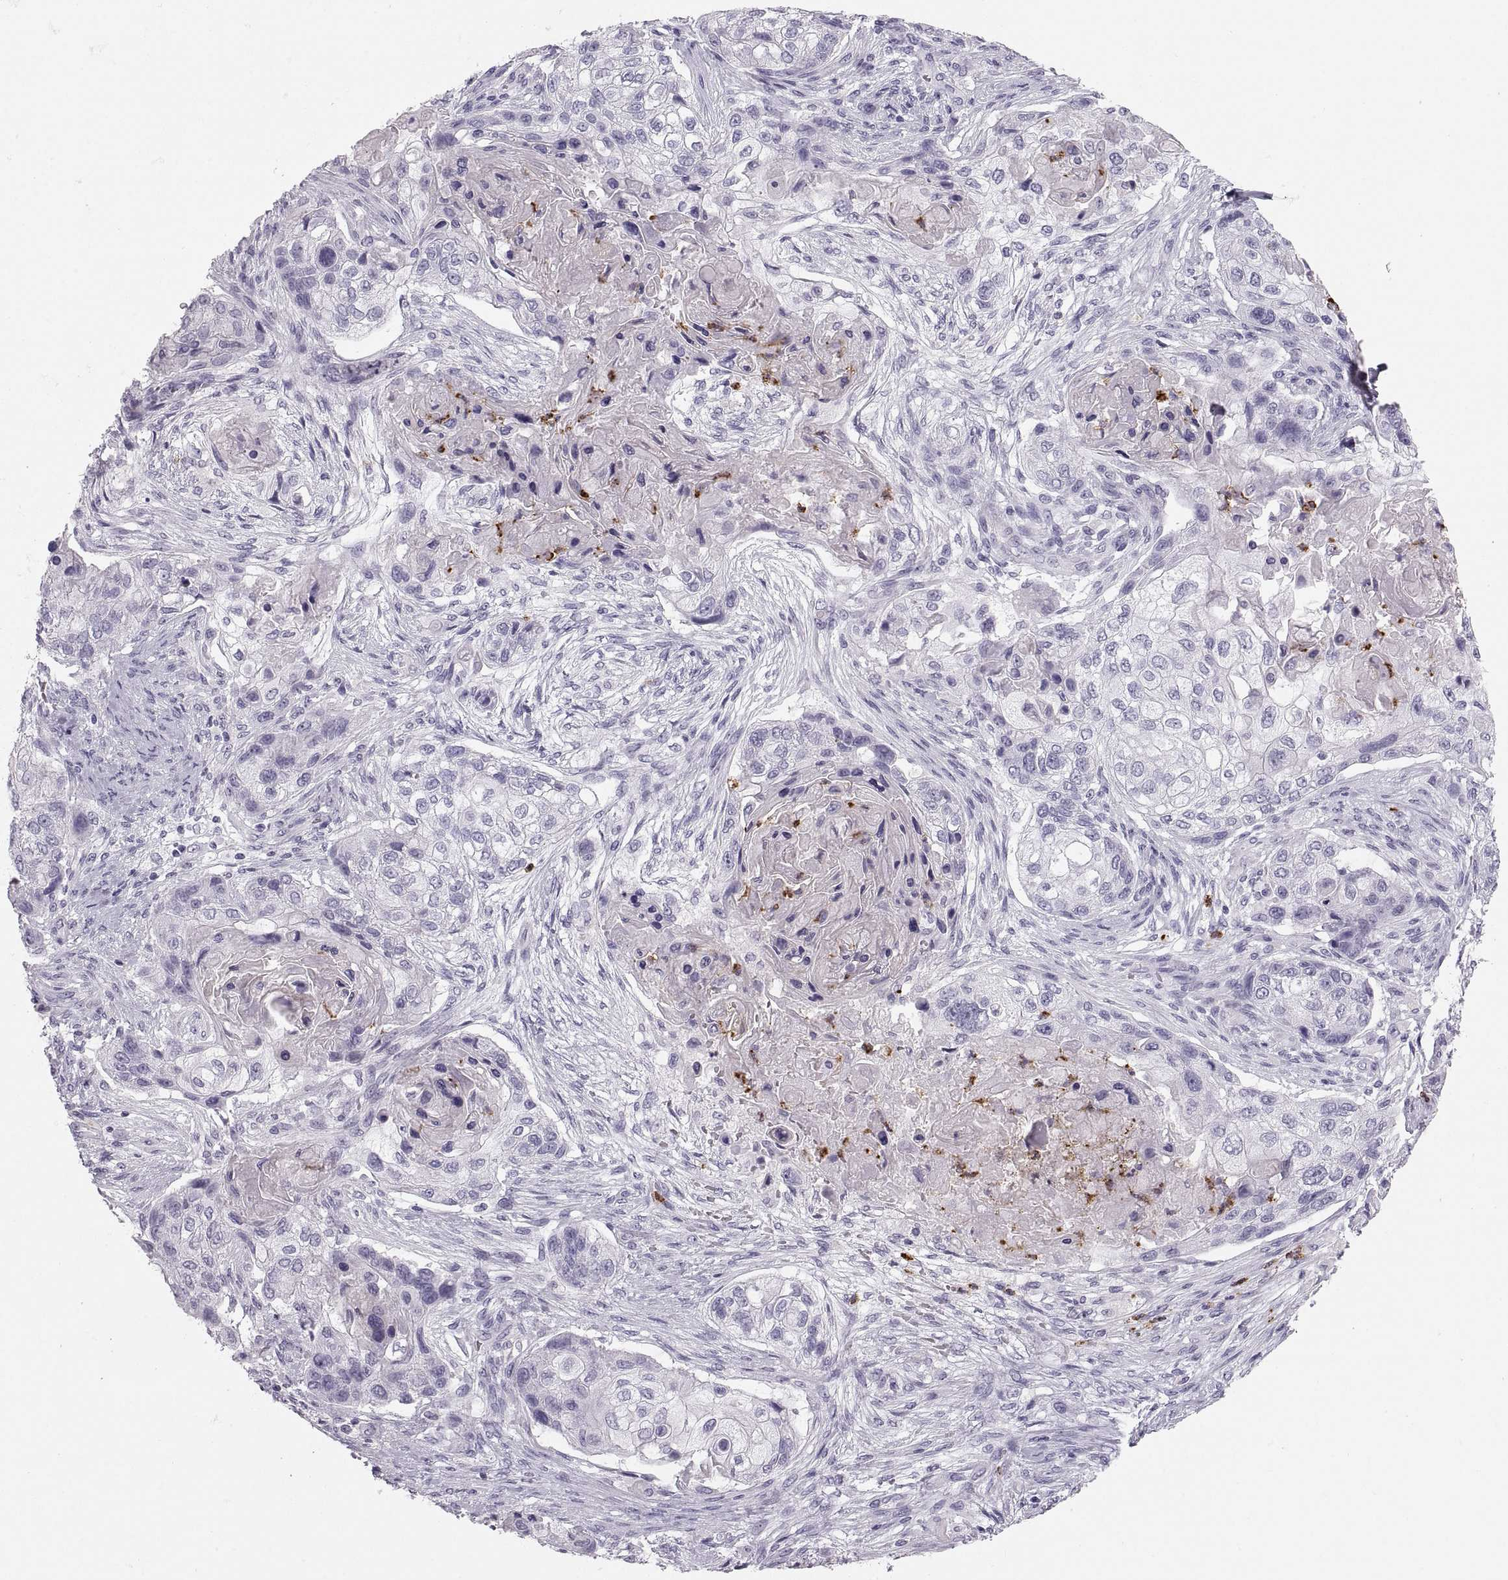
{"staining": {"intensity": "negative", "quantity": "none", "location": "none"}, "tissue": "lung cancer", "cell_type": "Tumor cells", "image_type": "cancer", "snomed": [{"axis": "morphology", "description": "Squamous cell carcinoma, NOS"}, {"axis": "topography", "description": "Lung"}], "caption": "IHC of lung squamous cell carcinoma displays no expression in tumor cells.", "gene": "MILR1", "patient": {"sex": "male", "age": 69}}